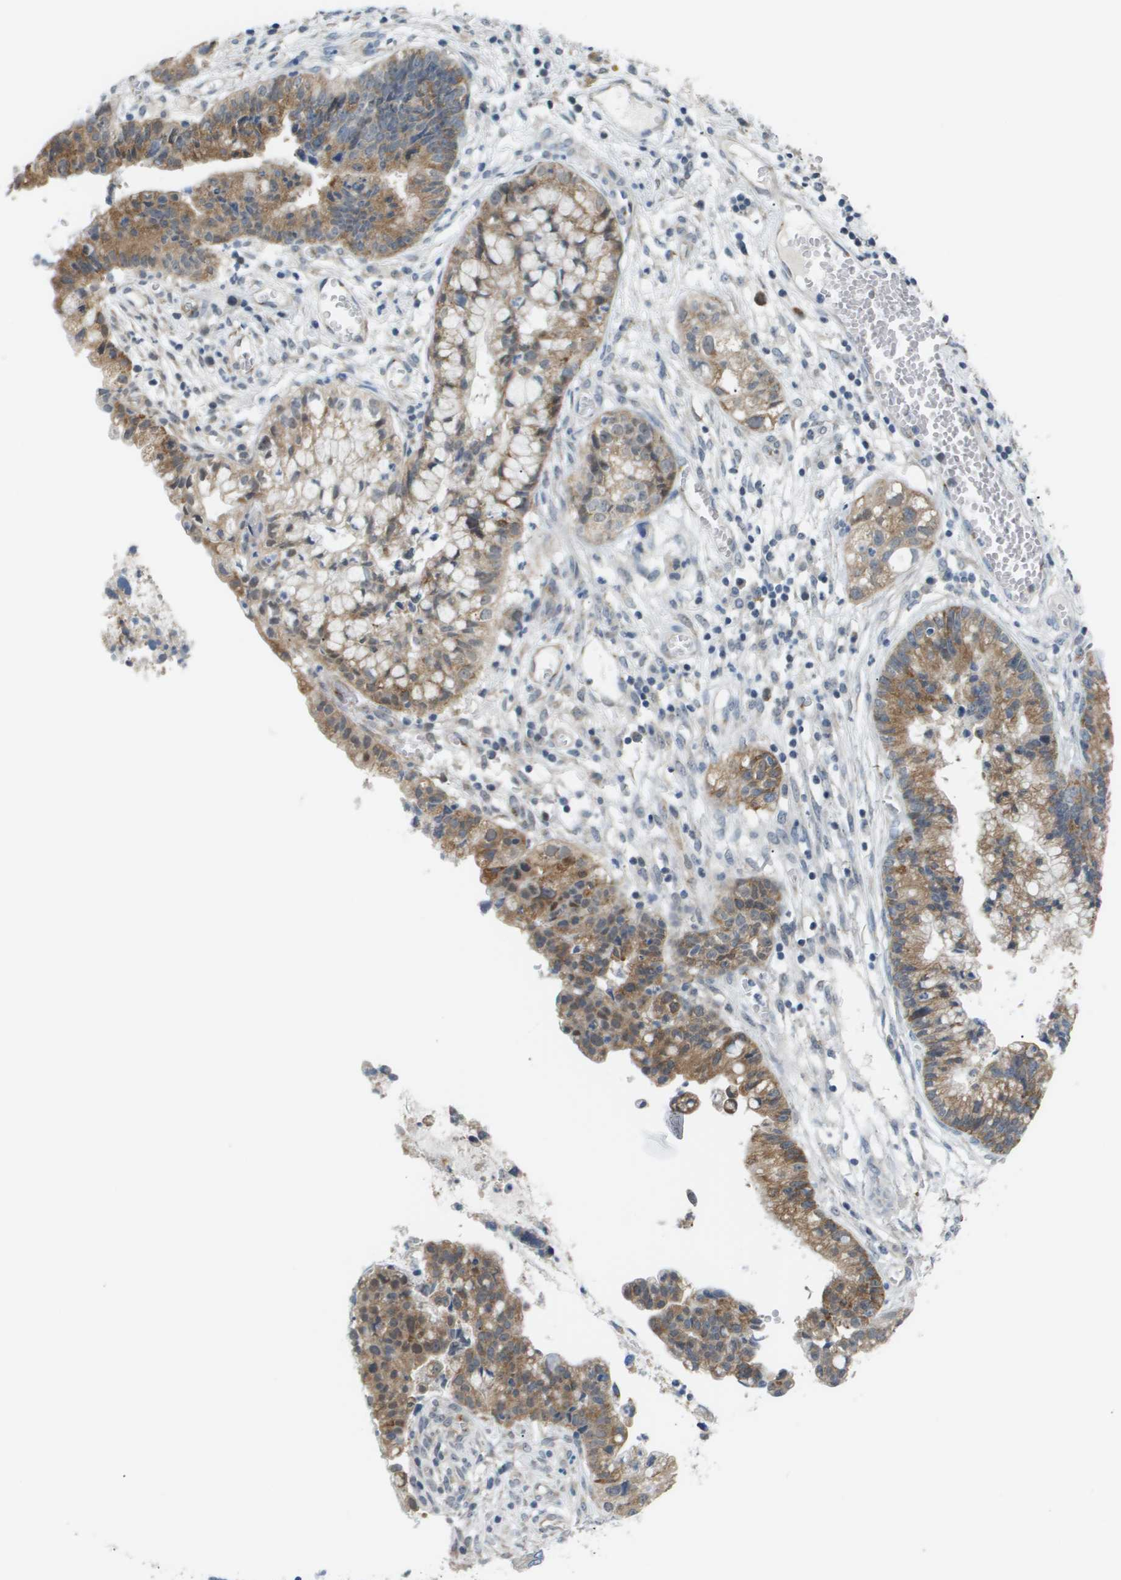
{"staining": {"intensity": "moderate", "quantity": ">75%", "location": "cytoplasmic/membranous"}, "tissue": "cervical cancer", "cell_type": "Tumor cells", "image_type": "cancer", "snomed": [{"axis": "morphology", "description": "Adenocarcinoma, NOS"}, {"axis": "topography", "description": "Cervix"}], "caption": "A medium amount of moderate cytoplasmic/membranous staining is seen in about >75% of tumor cells in cervical cancer tissue.", "gene": "OTUD5", "patient": {"sex": "female", "age": 44}}